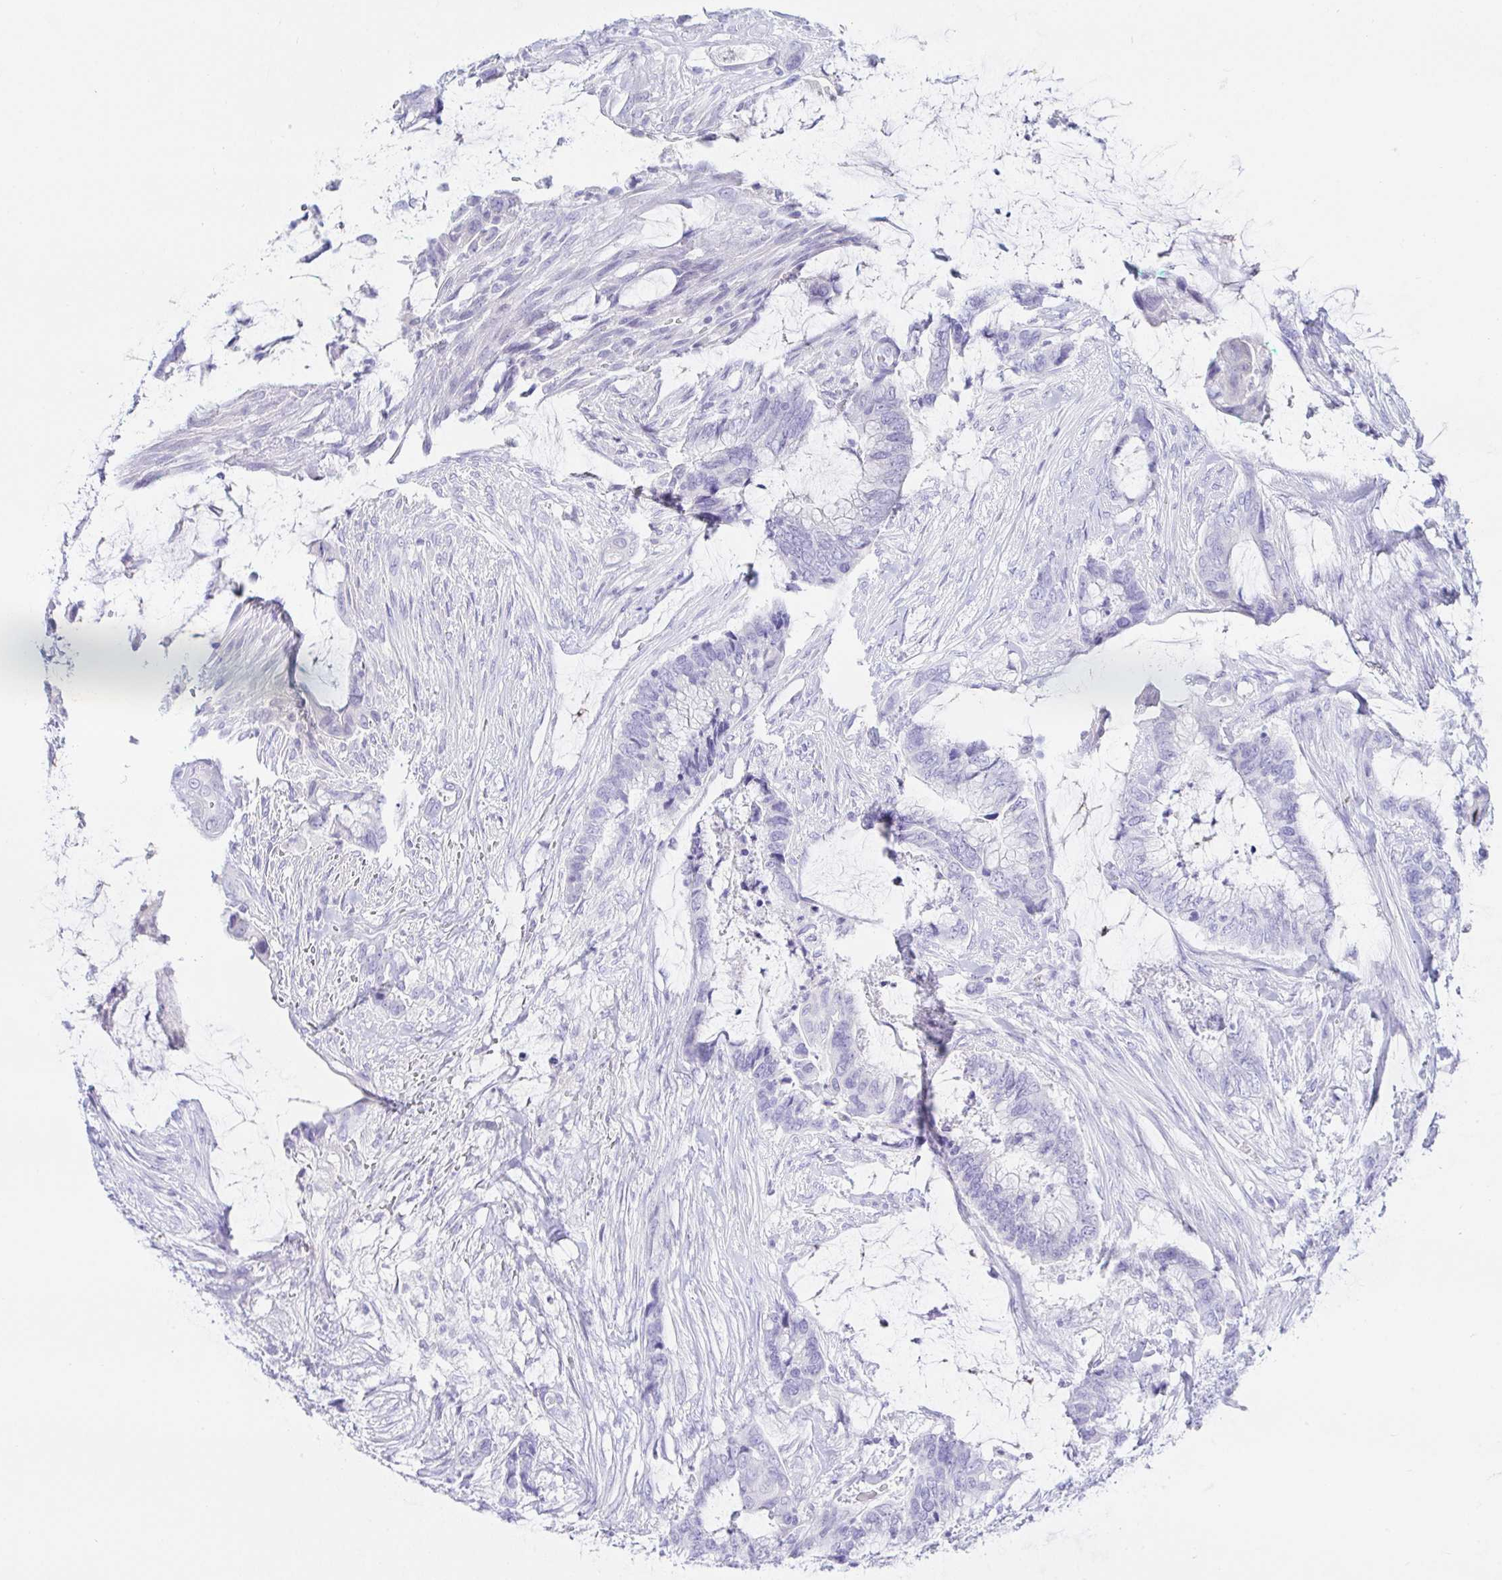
{"staining": {"intensity": "negative", "quantity": "none", "location": "none"}, "tissue": "colorectal cancer", "cell_type": "Tumor cells", "image_type": "cancer", "snomed": [{"axis": "morphology", "description": "Adenocarcinoma, NOS"}, {"axis": "topography", "description": "Rectum"}], "caption": "Immunohistochemistry micrograph of human adenocarcinoma (colorectal) stained for a protein (brown), which shows no staining in tumor cells.", "gene": "PAX8", "patient": {"sex": "female", "age": 59}}